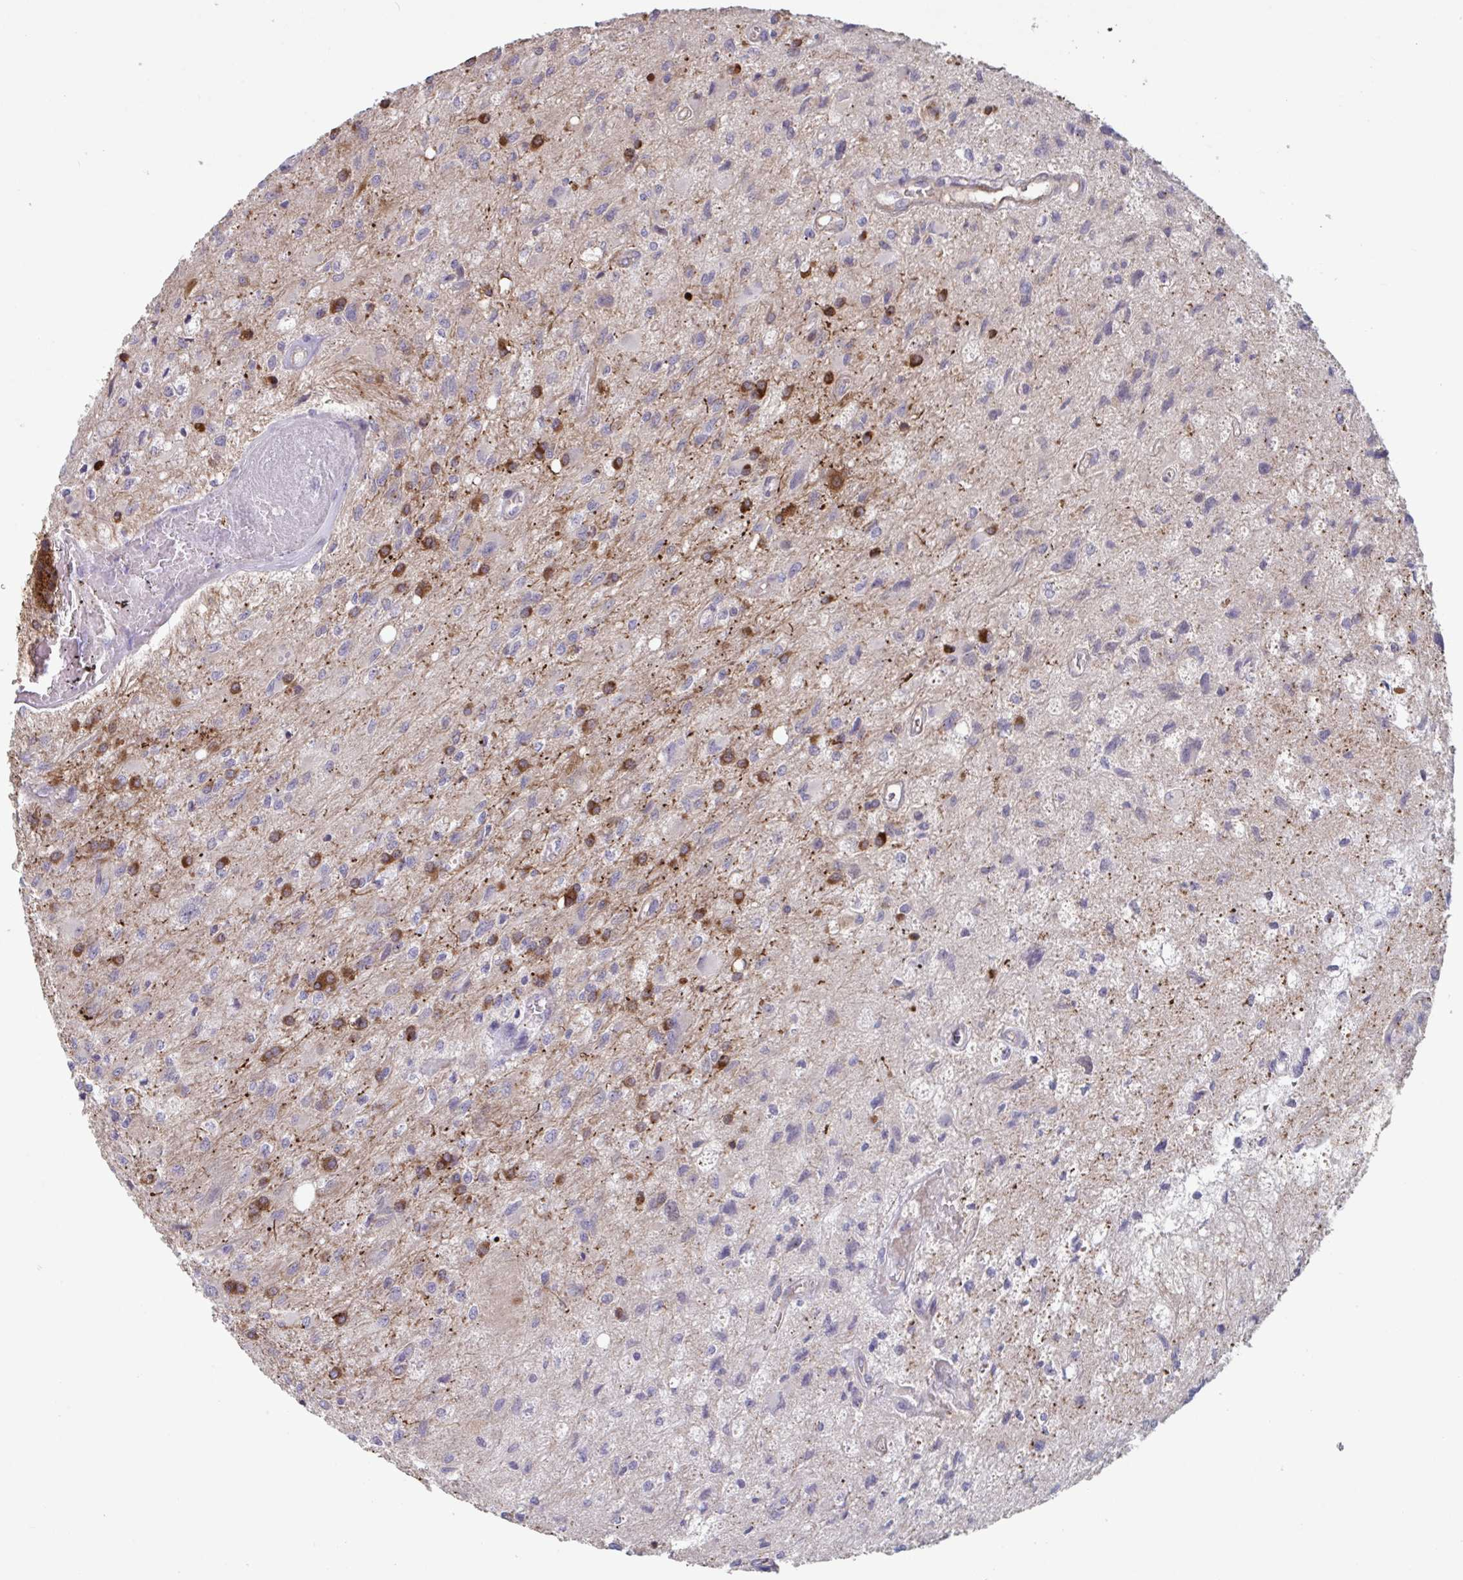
{"staining": {"intensity": "moderate", "quantity": "<25%", "location": "cytoplasmic/membranous"}, "tissue": "glioma", "cell_type": "Tumor cells", "image_type": "cancer", "snomed": [{"axis": "morphology", "description": "Glioma, malignant, High grade"}, {"axis": "topography", "description": "Brain"}], "caption": "Moderate cytoplasmic/membranous expression is identified in about <25% of tumor cells in glioma. Using DAB (3,3'-diaminobenzidine) (brown) and hematoxylin (blue) stains, captured at high magnification using brightfield microscopy.", "gene": "TNFSF10", "patient": {"sex": "female", "age": 70}}